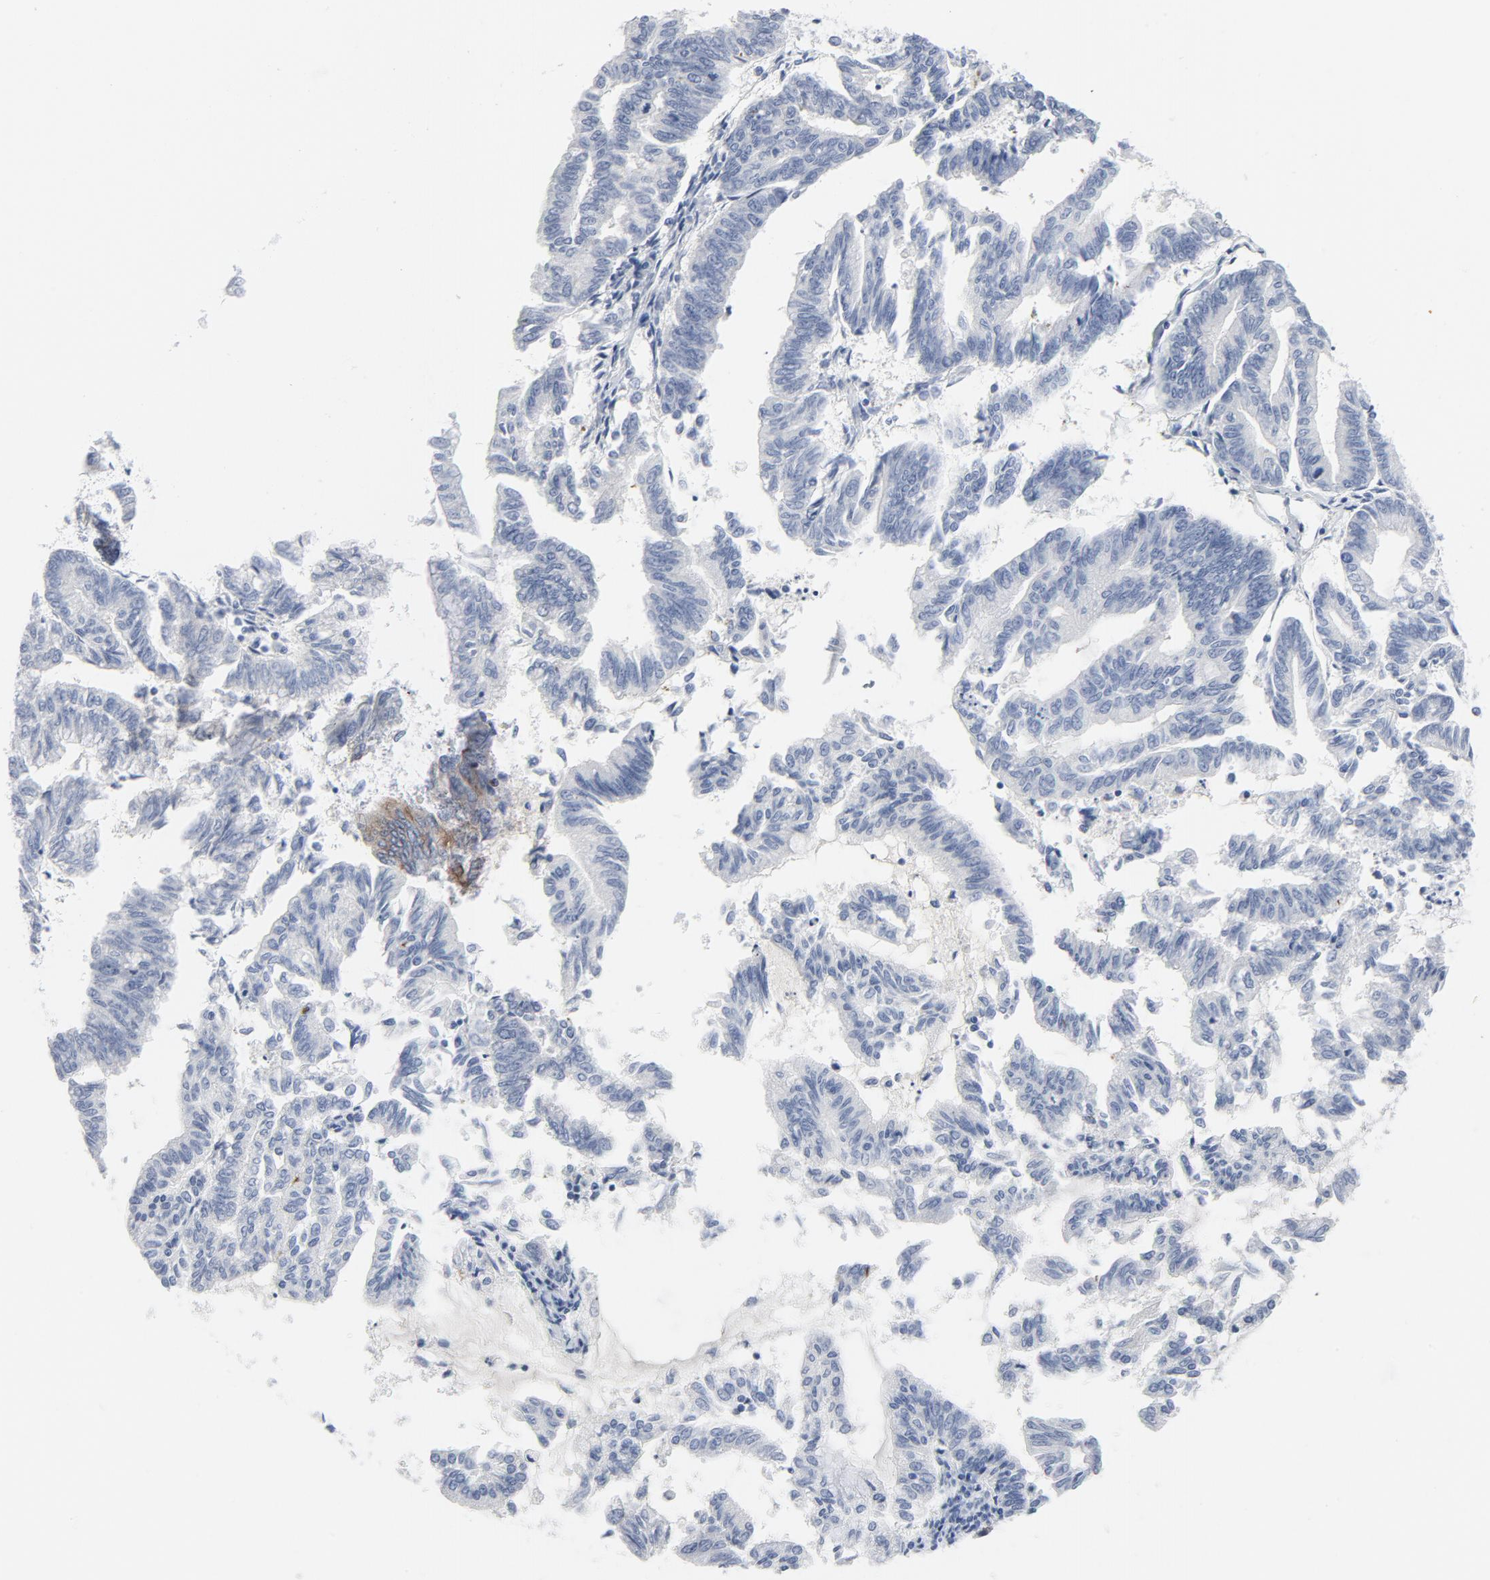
{"staining": {"intensity": "negative", "quantity": "none", "location": "none"}, "tissue": "endometrial cancer", "cell_type": "Tumor cells", "image_type": "cancer", "snomed": [{"axis": "morphology", "description": "Adenocarcinoma, NOS"}, {"axis": "topography", "description": "Endometrium"}], "caption": "This photomicrograph is of adenocarcinoma (endometrial) stained with immunohistochemistry to label a protein in brown with the nuclei are counter-stained blue. There is no staining in tumor cells. (DAB IHC with hematoxylin counter stain).", "gene": "TUBB1", "patient": {"sex": "female", "age": 79}}